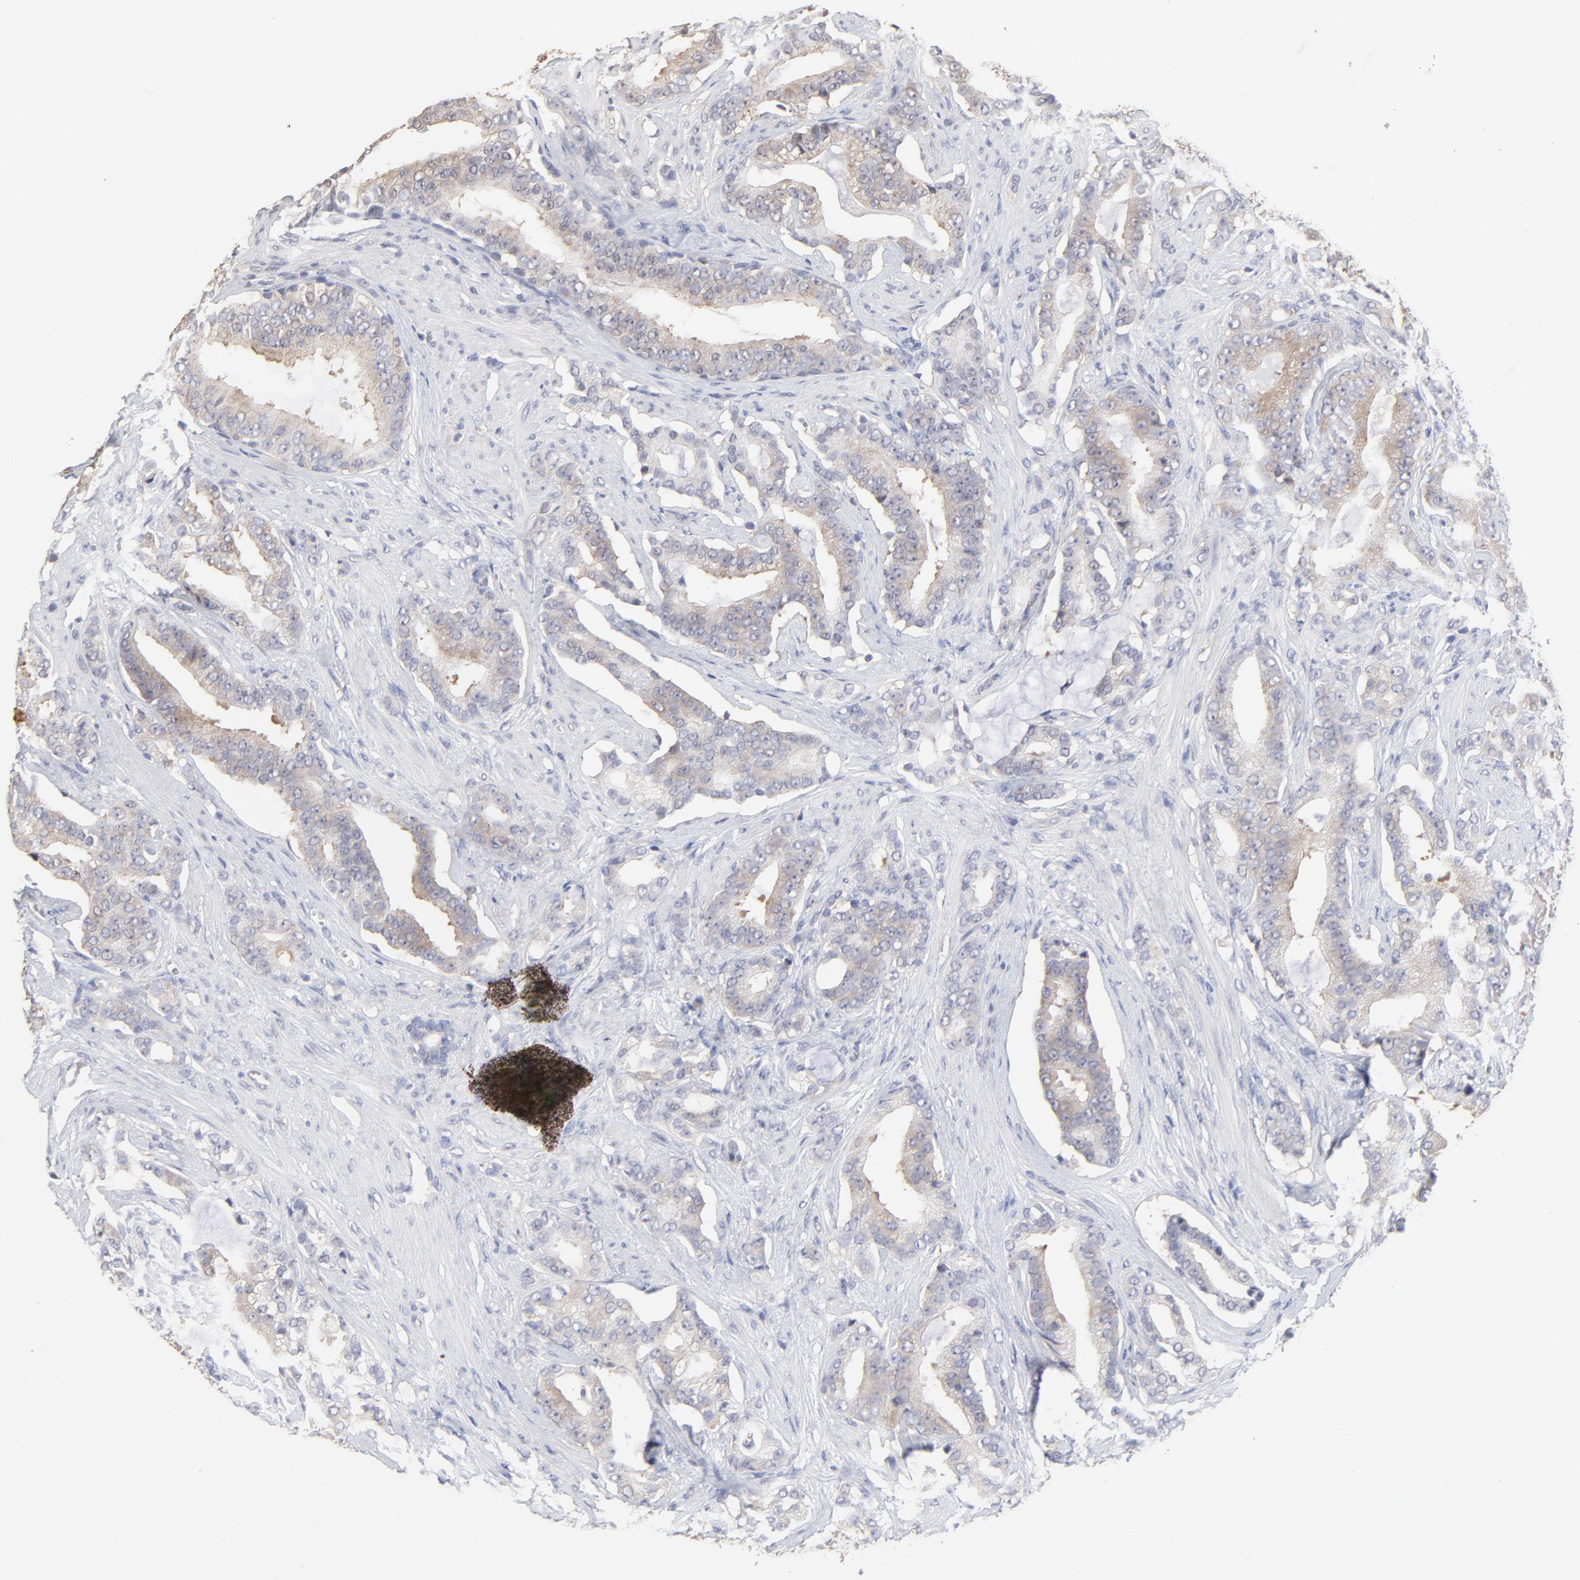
{"staining": {"intensity": "weak", "quantity": "<25%", "location": "cytoplasmic/membranous"}, "tissue": "prostate cancer", "cell_type": "Tumor cells", "image_type": "cancer", "snomed": [{"axis": "morphology", "description": "Adenocarcinoma, Low grade"}, {"axis": "topography", "description": "Prostate"}], "caption": "Photomicrograph shows no protein staining in tumor cells of prostate cancer (low-grade adenocarcinoma) tissue.", "gene": "CCT2", "patient": {"sex": "male", "age": 58}}